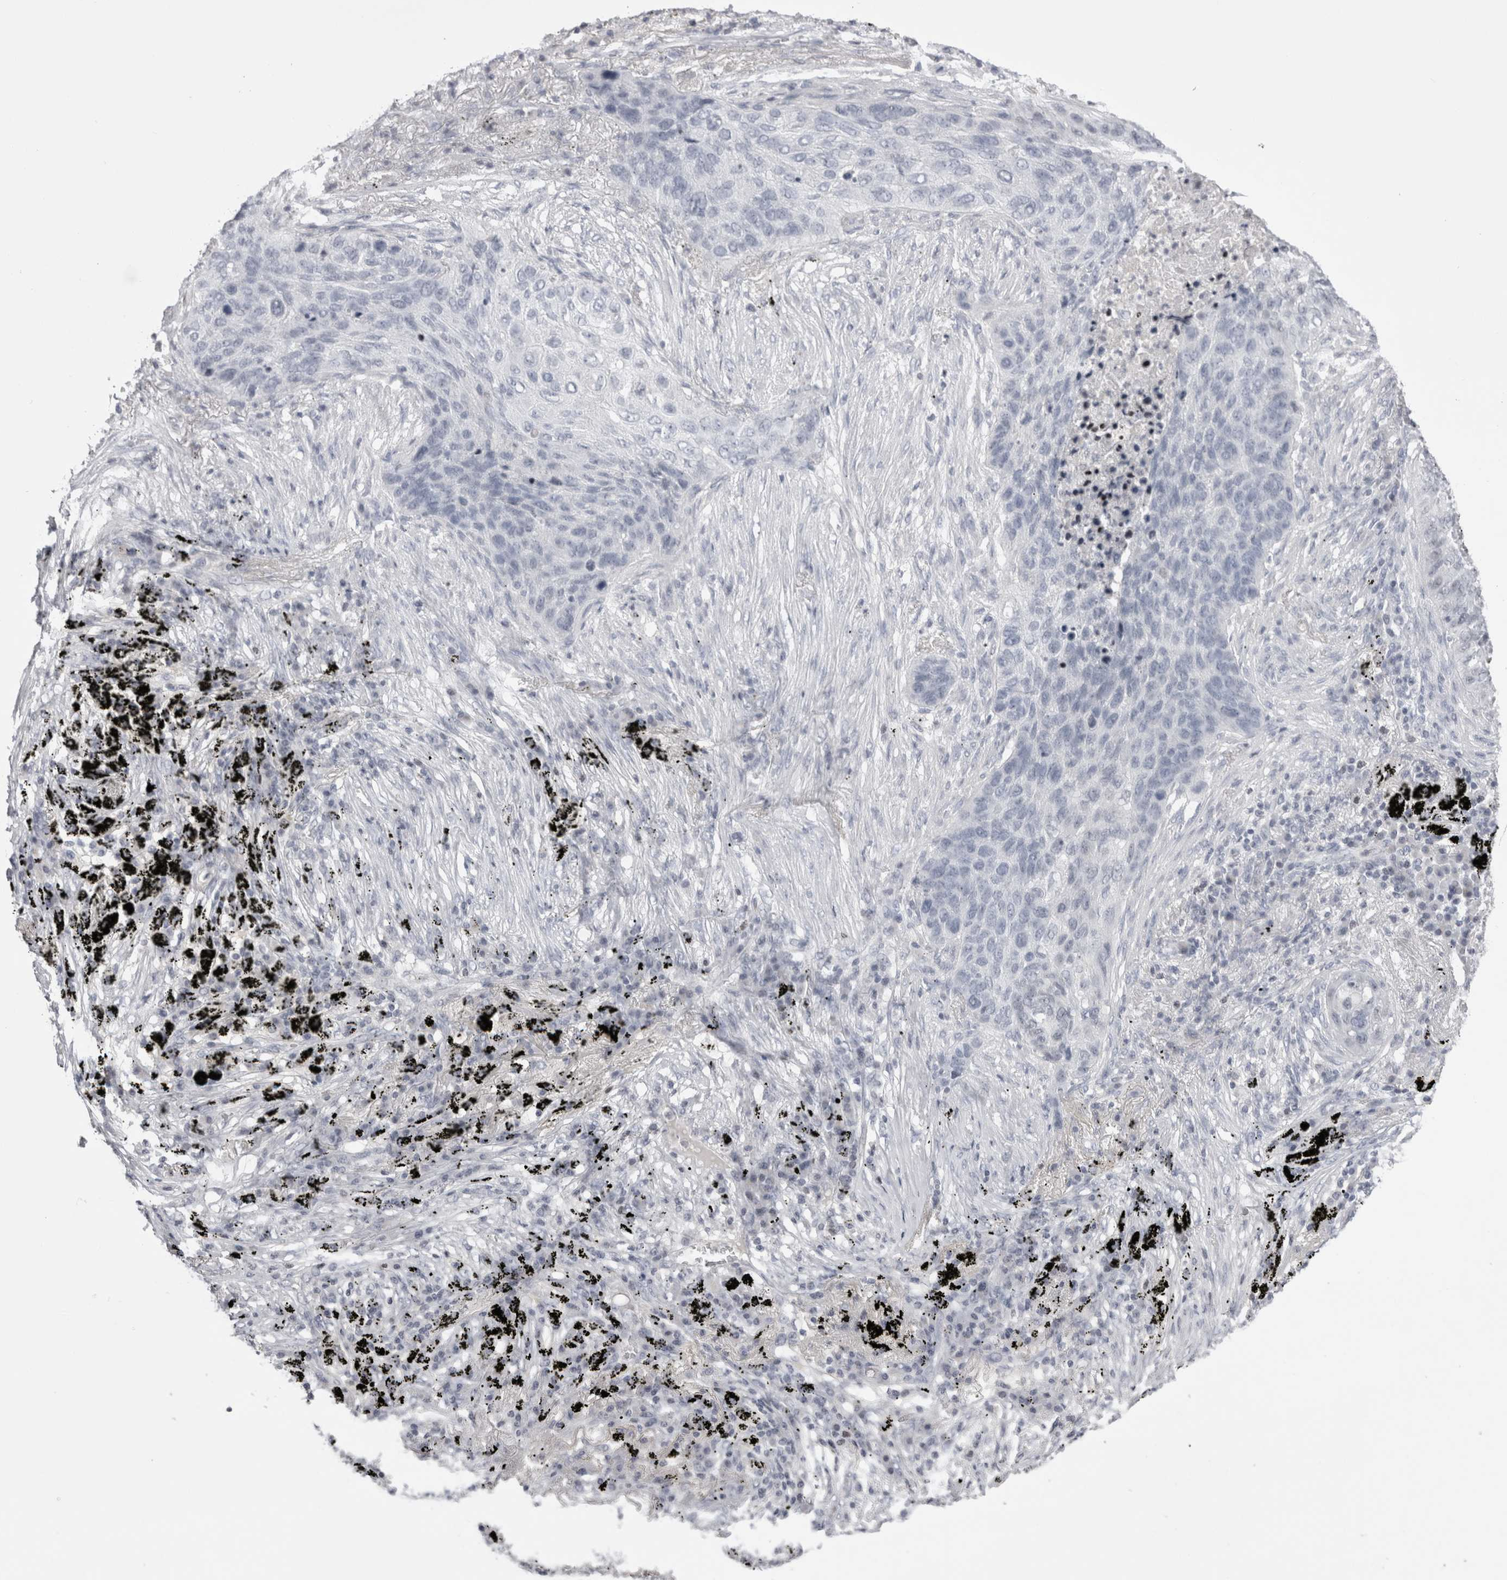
{"staining": {"intensity": "negative", "quantity": "none", "location": "none"}, "tissue": "lung cancer", "cell_type": "Tumor cells", "image_type": "cancer", "snomed": [{"axis": "morphology", "description": "Squamous cell carcinoma, NOS"}, {"axis": "topography", "description": "Lung"}], "caption": "Immunohistochemical staining of lung cancer (squamous cell carcinoma) exhibits no significant staining in tumor cells. (DAB (3,3'-diaminobenzidine) immunohistochemistry with hematoxylin counter stain).", "gene": "FNDC8", "patient": {"sex": "female", "age": 63}}